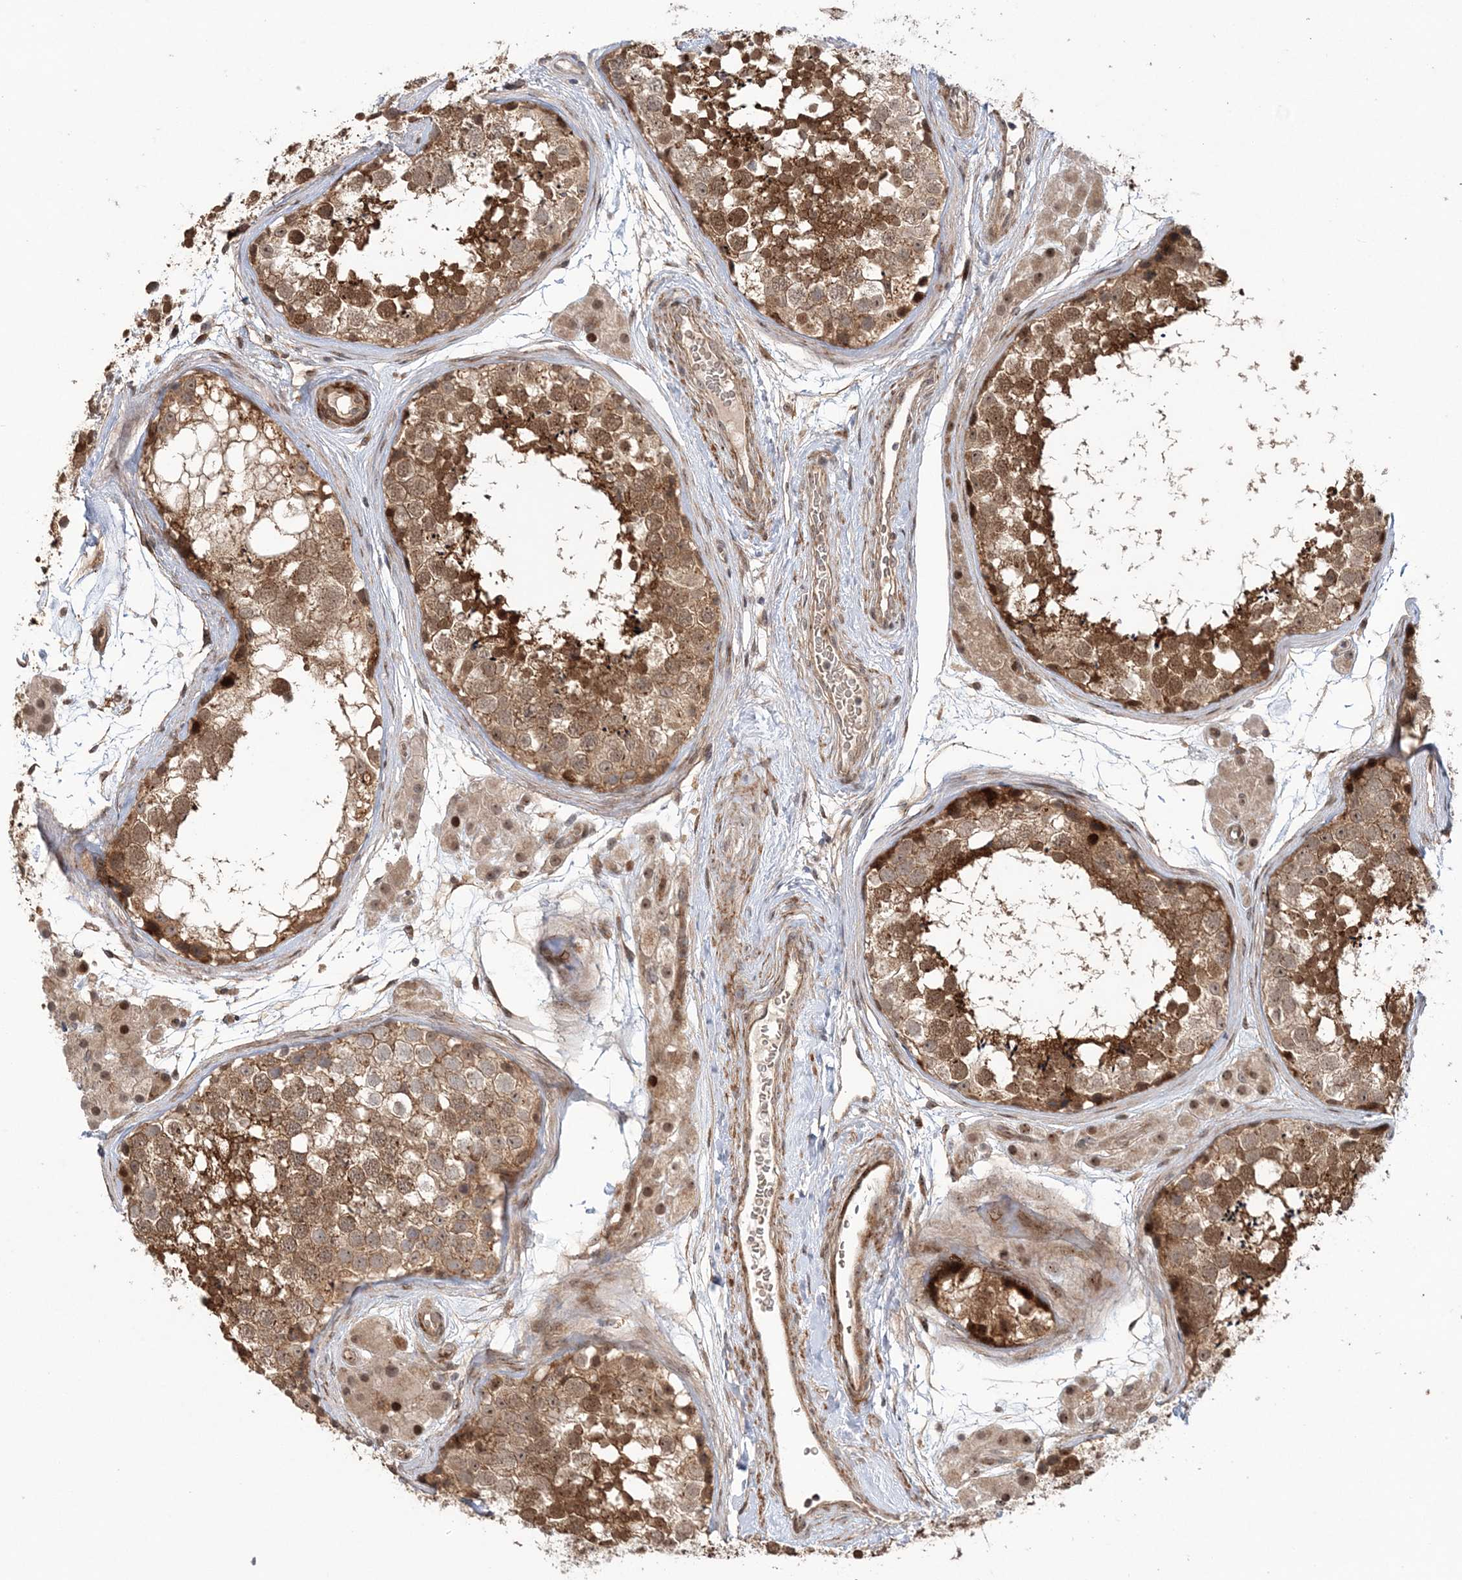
{"staining": {"intensity": "strong", "quantity": "25%-75%", "location": "cytoplasmic/membranous,nuclear"}, "tissue": "testis", "cell_type": "Cells in seminiferous ducts", "image_type": "normal", "snomed": [{"axis": "morphology", "description": "Normal tissue, NOS"}, {"axis": "topography", "description": "Testis"}], "caption": "Testis stained with immunohistochemistry shows strong cytoplasmic/membranous,nuclear staining in approximately 25%-75% of cells in seminiferous ducts.", "gene": "UBTD2", "patient": {"sex": "male", "age": 56}}